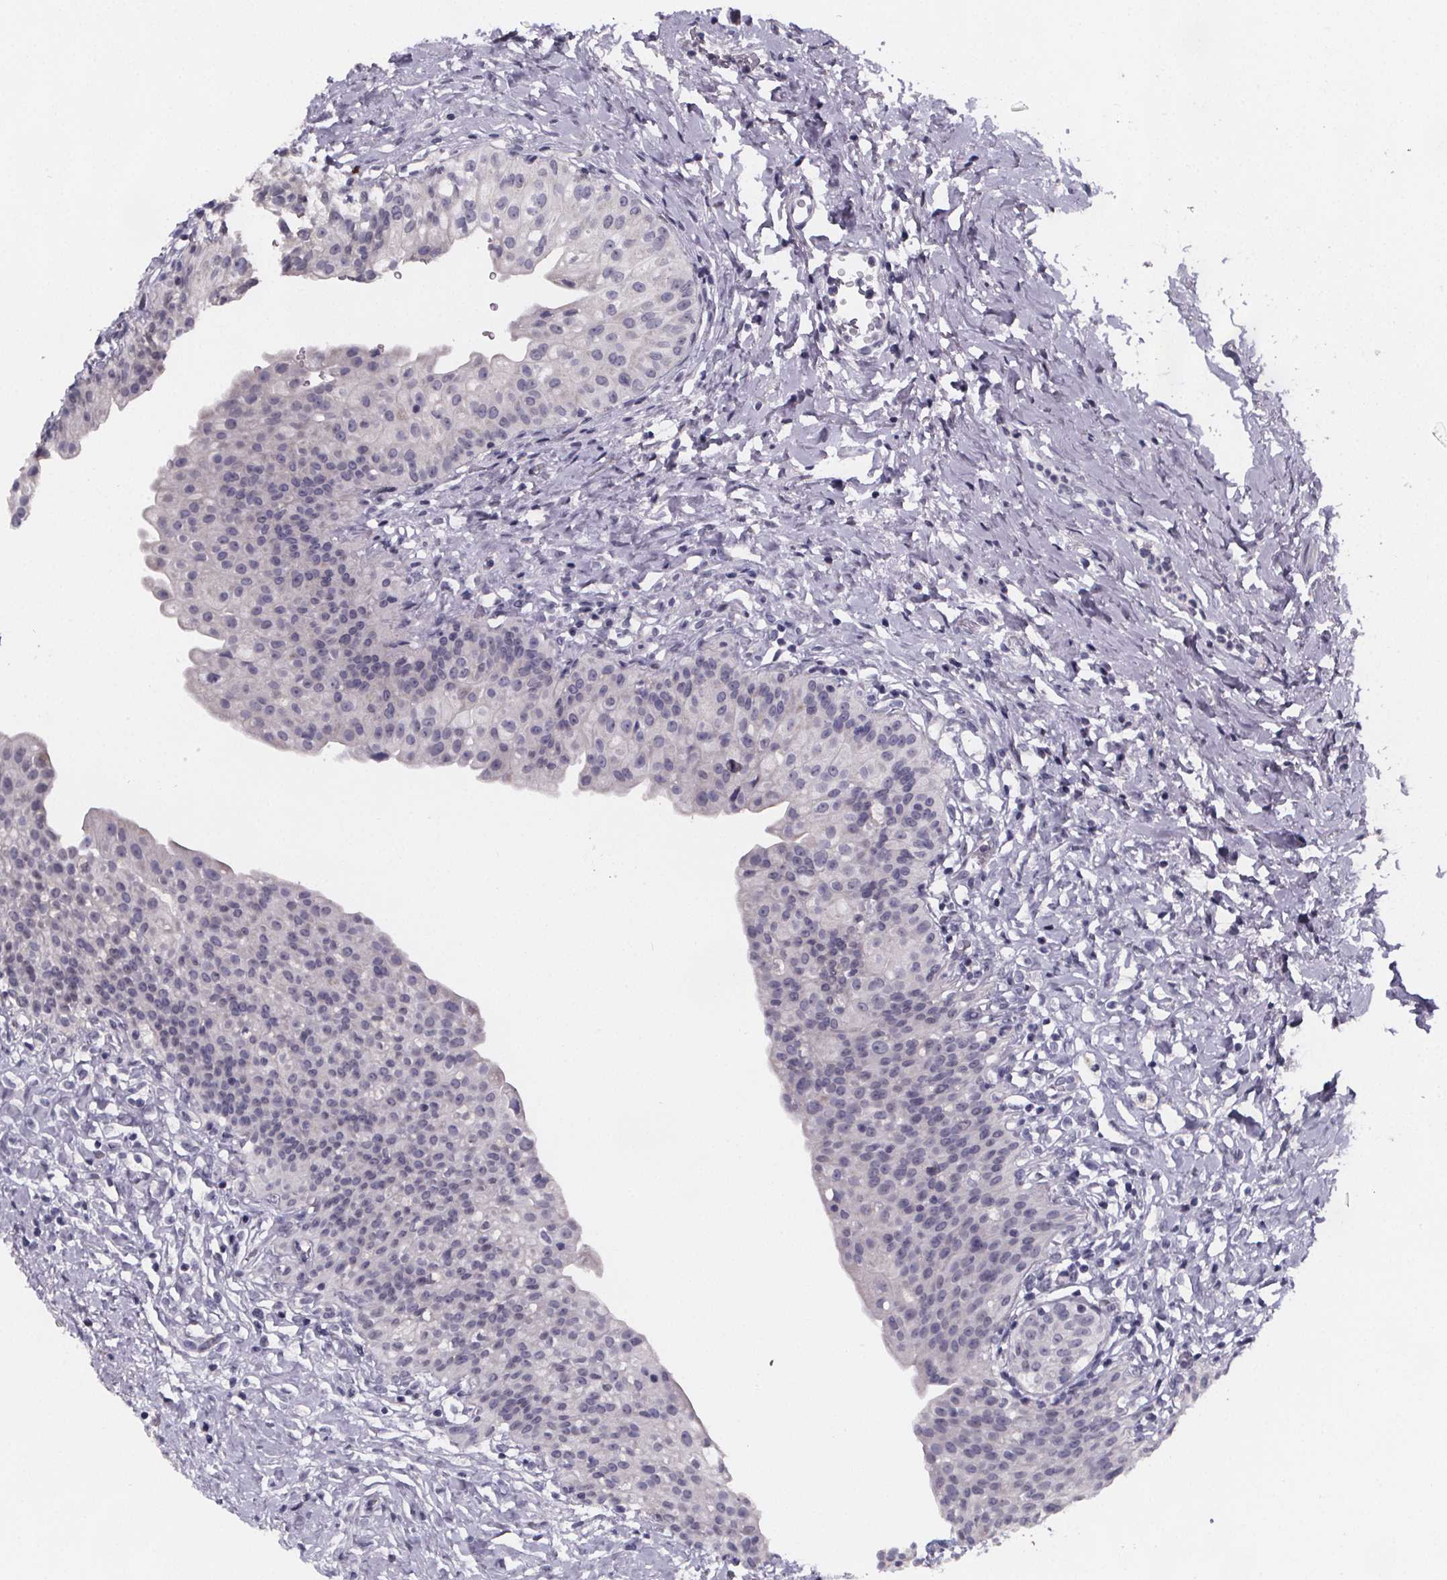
{"staining": {"intensity": "negative", "quantity": "none", "location": "none"}, "tissue": "urinary bladder", "cell_type": "Urothelial cells", "image_type": "normal", "snomed": [{"axis": "morphology", "description": "Normal tissue, NOS"}, {"axis": "topography", "description": "Urinary bladder"}], "caption": "Urinary bladder stained for a protein using IHC reveals no staining urothelial cells.", "gene": "PAH", "patient": {"sex": "male", "age": 76}}